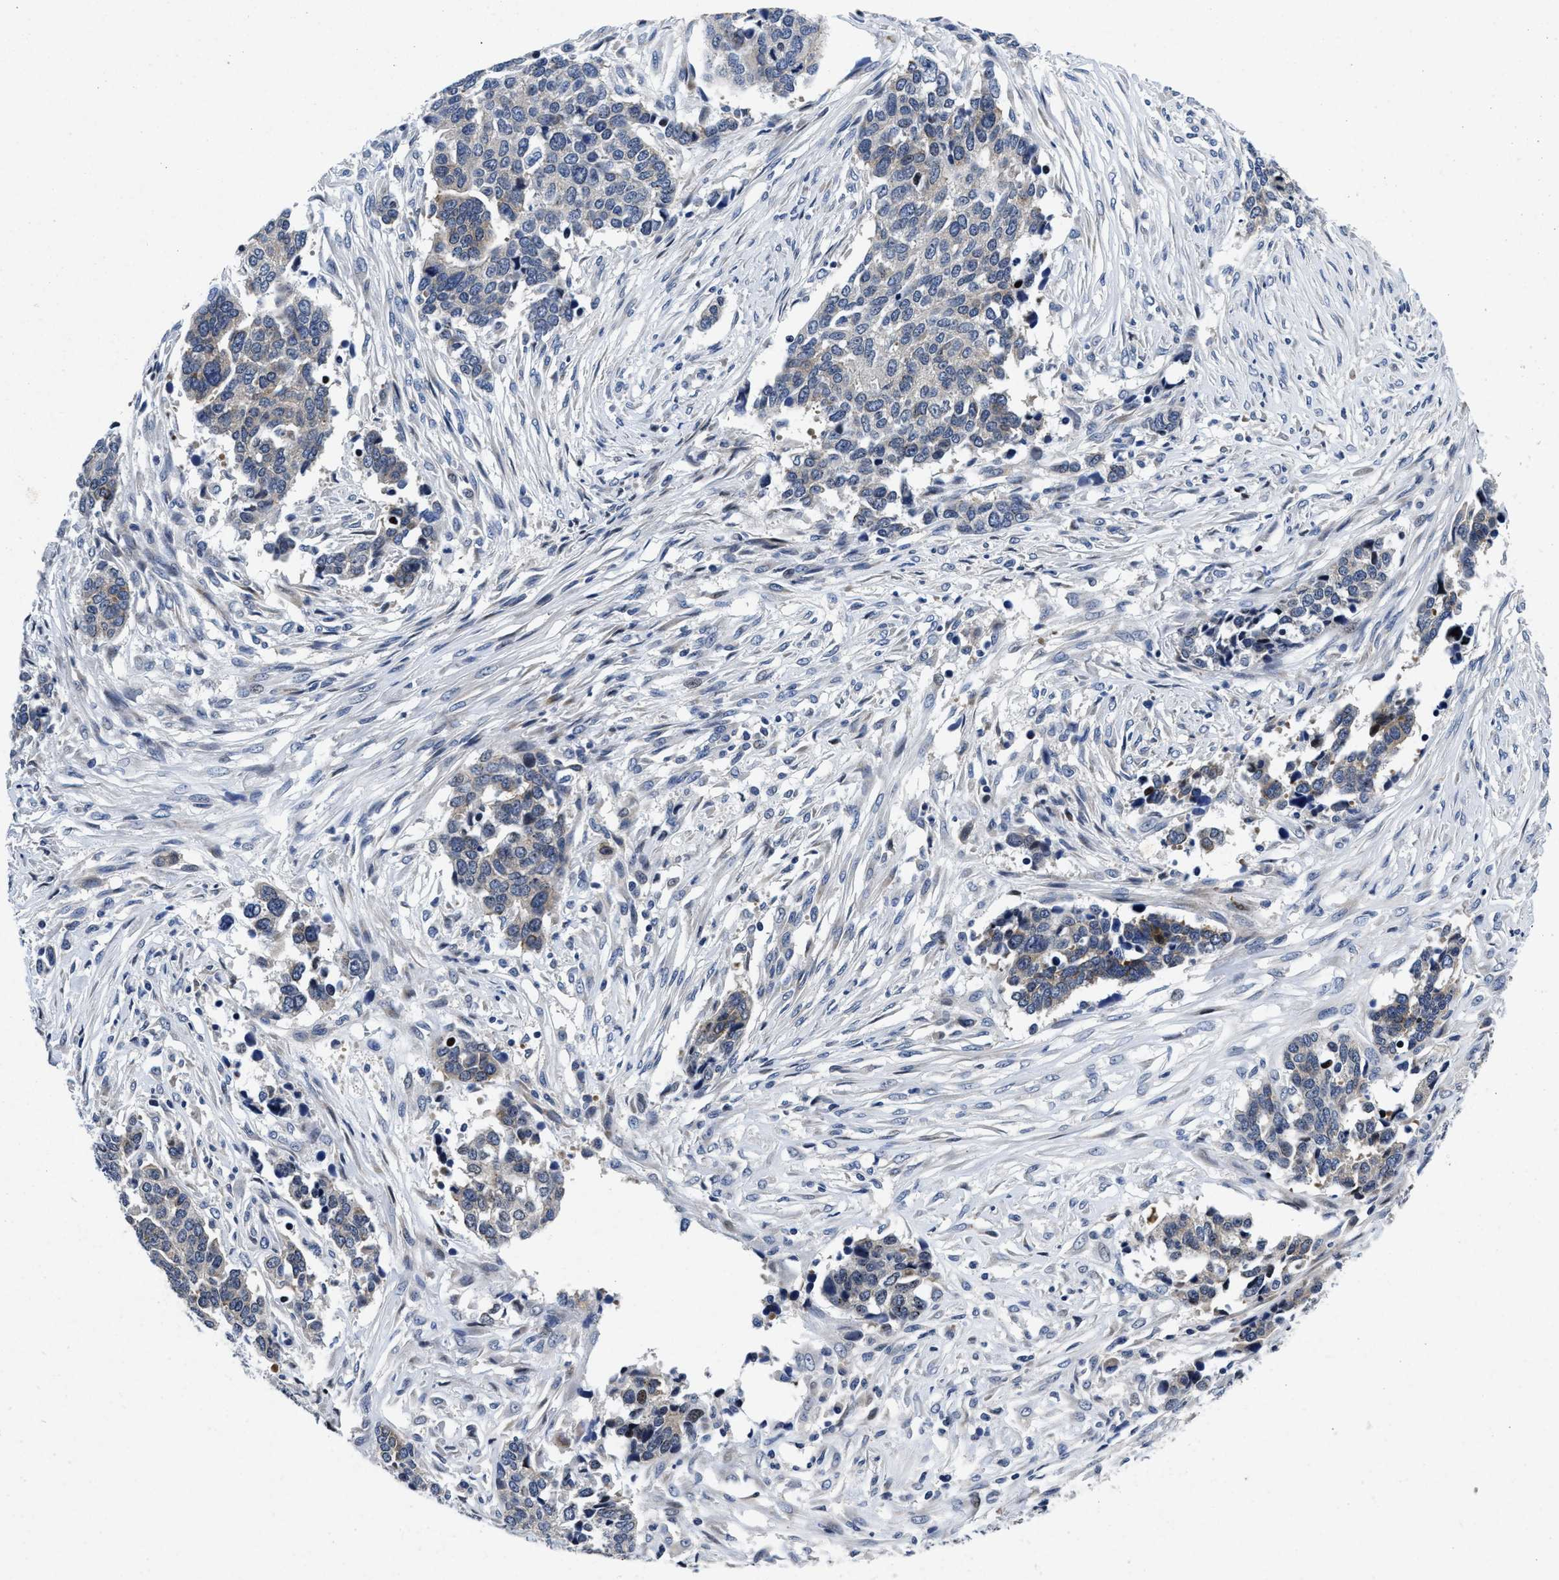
{"staining": {"intensity": "moderate", "quantity": "<25%", "location": "cytoplasmic/membranous"}, "tissue": "ovarian cancer", "cell_type": "Tumor cells", "image_type": "cancer", "snomed": [{"axis": "morphology", "description": "Cystadenocarcinoma, serous, NOS"}, {"axis": "topography", "description": "Ovary"}], "caption": "Ovarian serous cystadenocarcinoma was stained to show a protein in brown. There is low levels of moderate cytoplasmic/membranous positivity in about <25% of tumor cells.", "gene": "LAD1", "patient": {"sex": "female", "age": 44}}